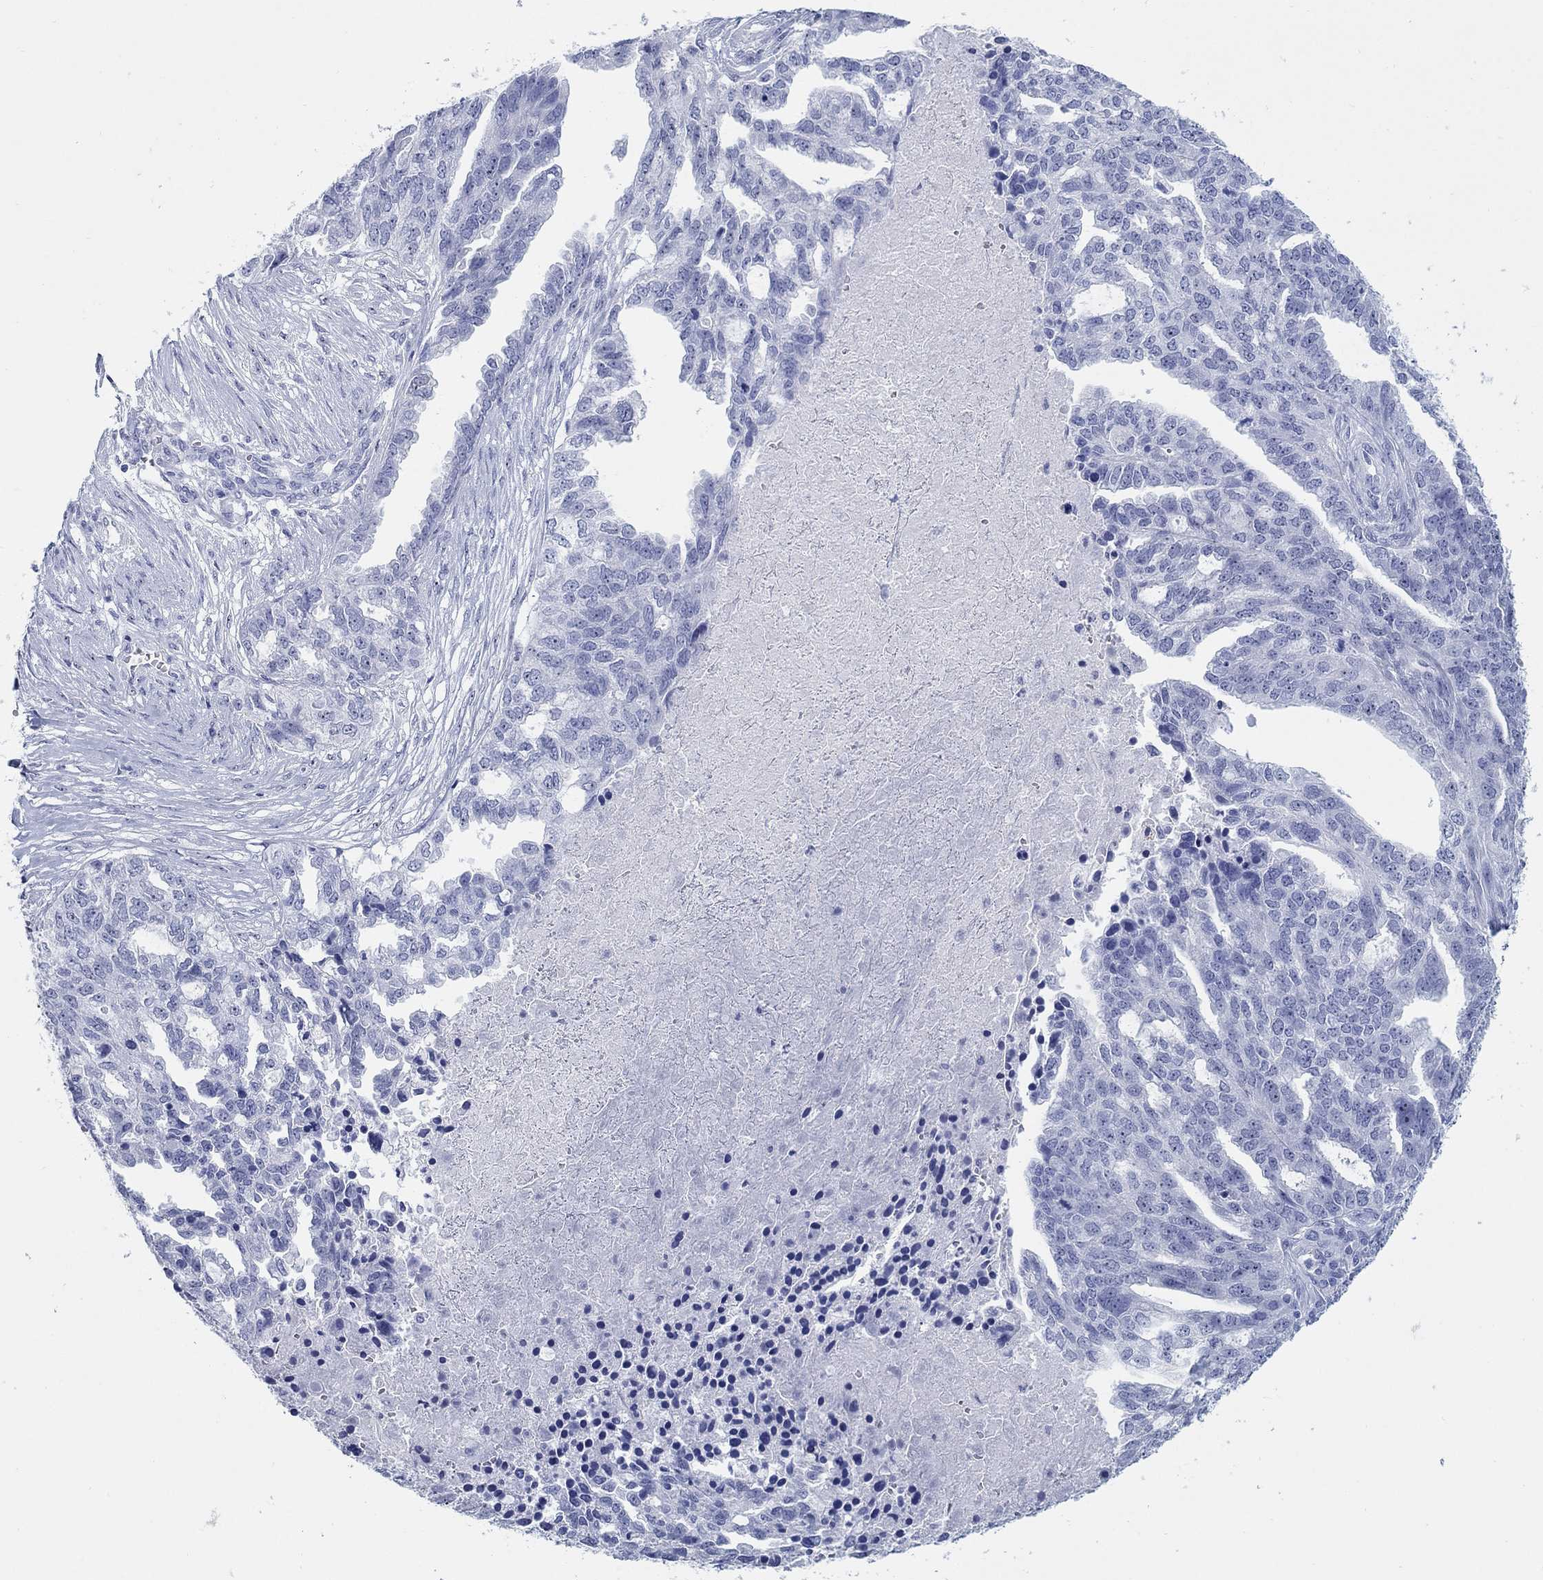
{"staining": {"intensity": "negative", "quantity": "none", "location": "none"}, "tissue": "ovarian cancer", "cell_type": "Tumor cells", "image_type": "cancer", "snomed": [{"axis": "morphology", "description": "Cystadenocarcinoma, serous, NOS"}, {"axis": "topography", "description": "Ovary"}], "caption": "IHC image of serous cystadenocarcinoma (ovarian) stained for a protein (brown), which displays no staining in tumor cells. (Immunohistochemistry, brightfield microscopy, high magnification).", "gene": "AKR1C2", "patient": {"sex": "female", "age": 51}}